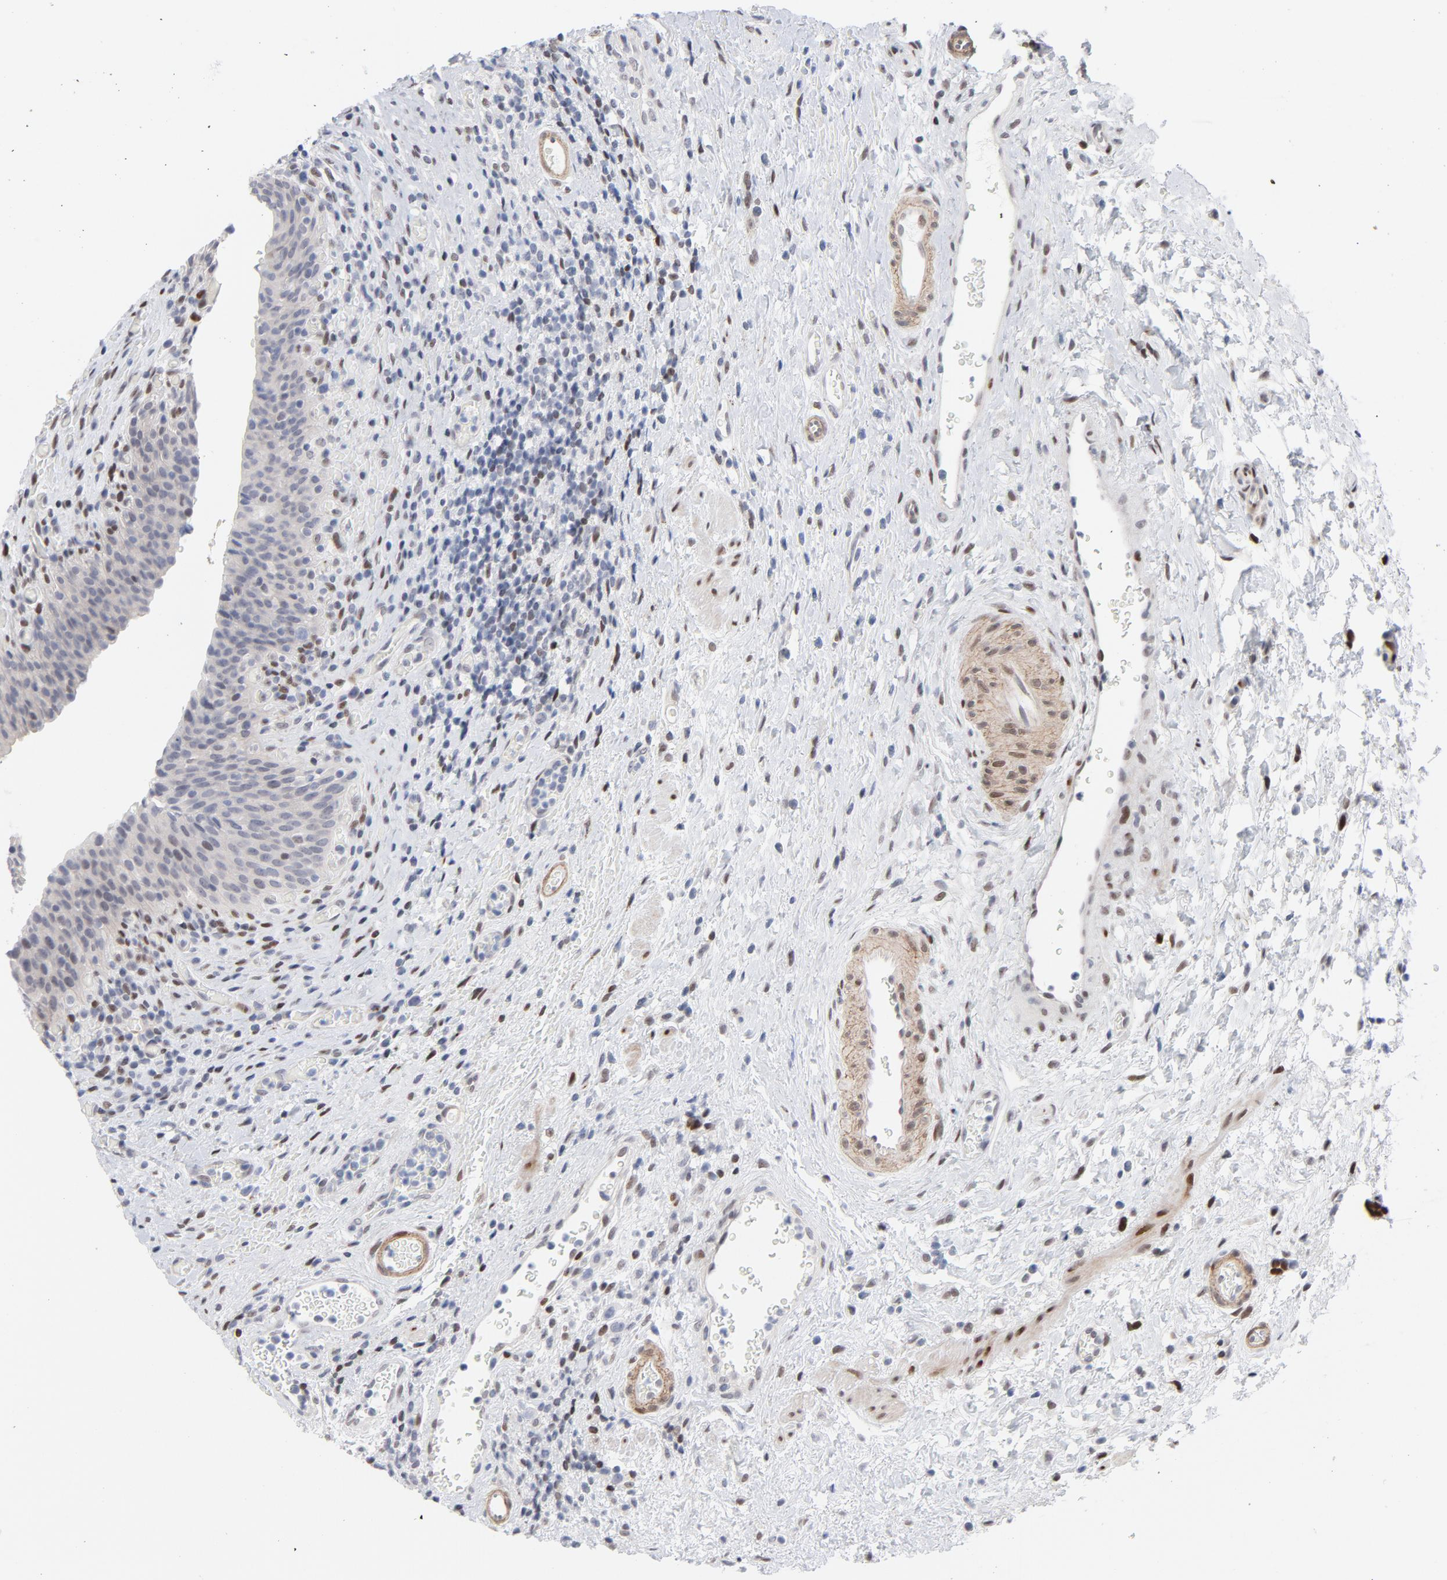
{"staining": {"intensity": "weak", "quantity": "<25%", "location": "nuclear"}, "tissue": "urinary bladder", "cell_type": "Urothelial cells", "image_type": "normal", "snomed": [{"axis": "morphology", "description": "Normal tissue, NOS"}, {"axis": "morphology", "description": "Urothelial carcinoma, High grade"}, {"axis": "topography", "description": "Urinary bladder"}], "caption": "This is an IHC micrograph of normal urinary bladder. There is no expression in urothelial cells.", "gene": "NFIC", "patient": {"sex": "male", "age": 51}}